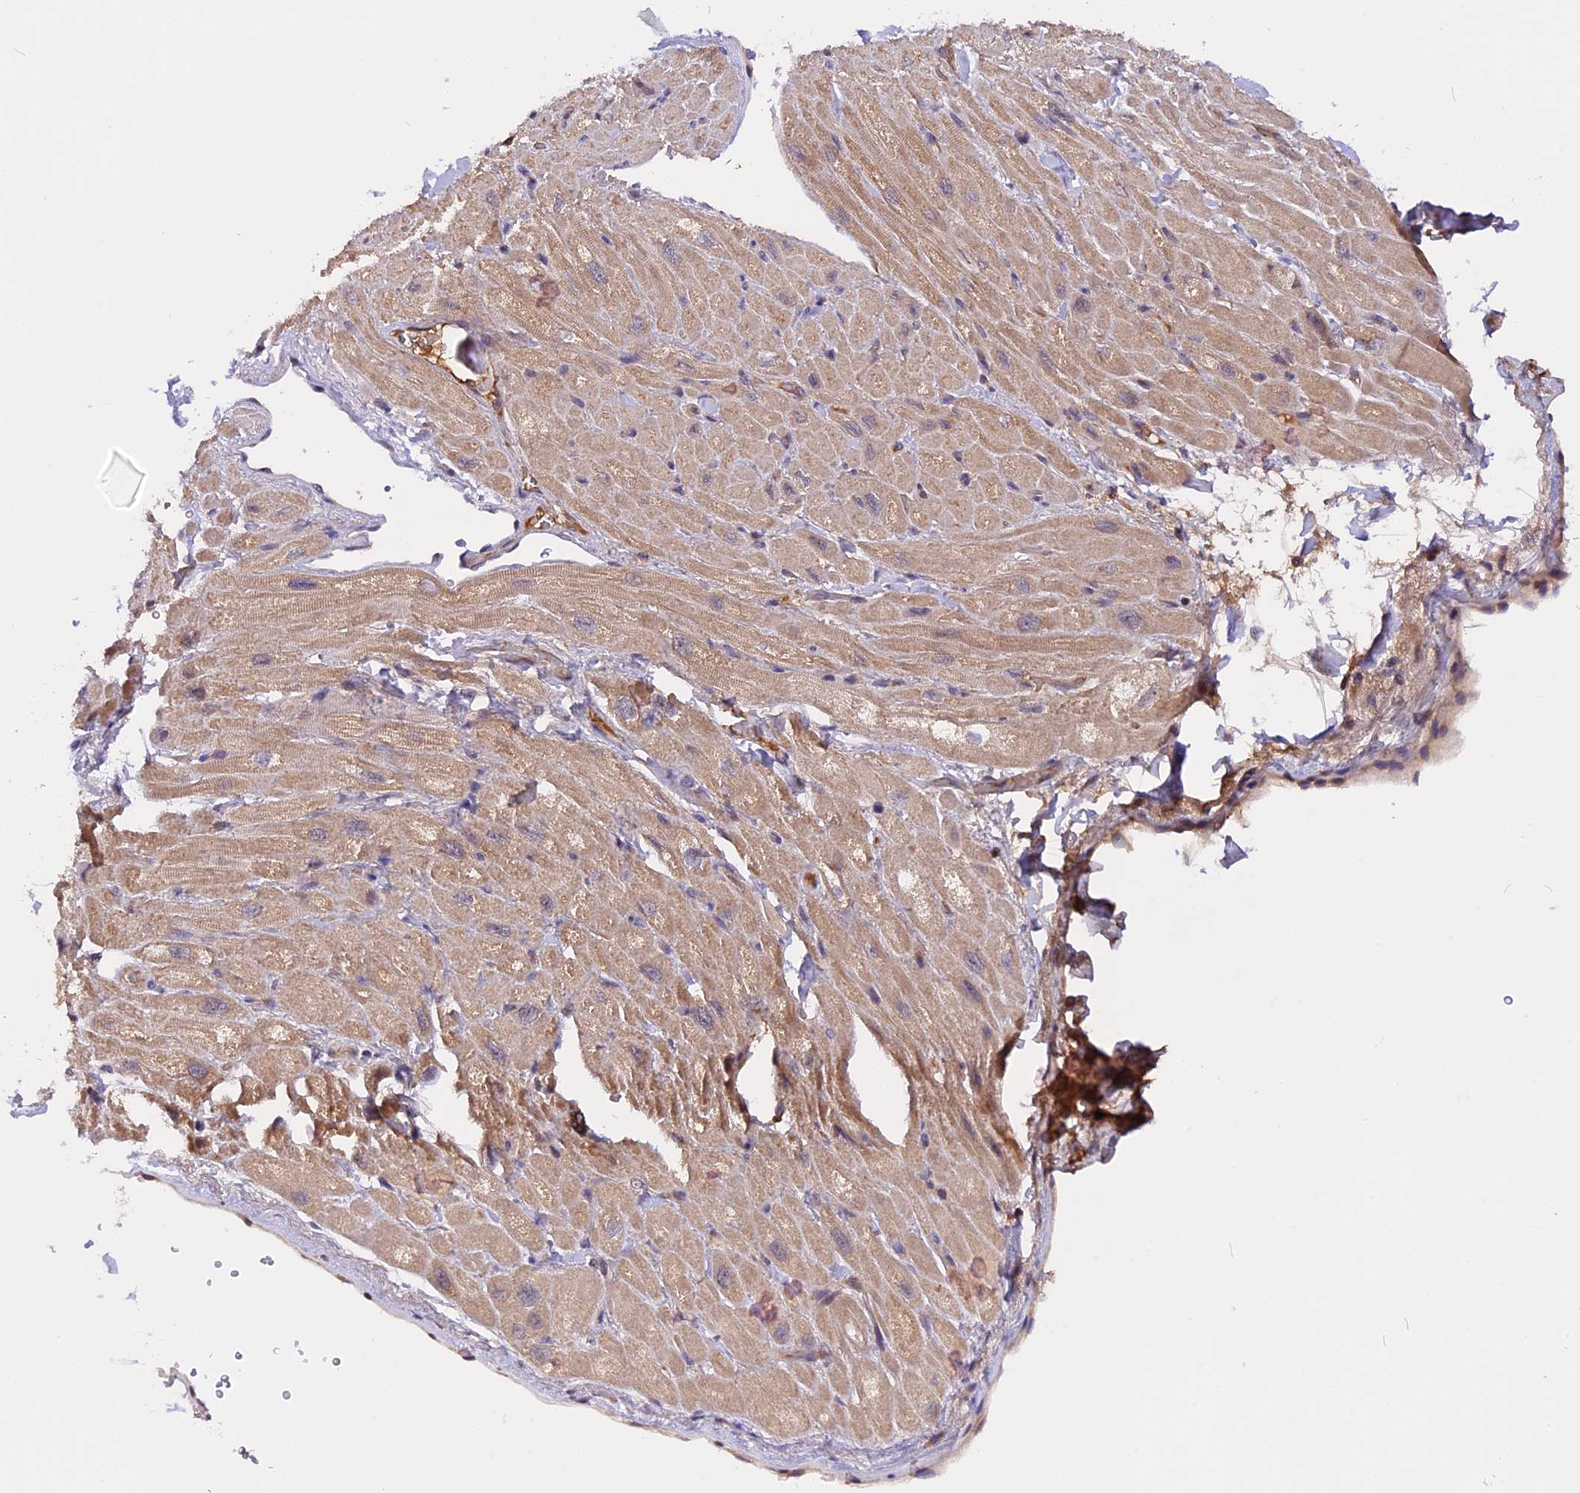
{"staining": {"intensity": "weak", "quantity": "25%-75%", "location": "cytoplasmic/membranous"}, "tissue": "heart muscle", "cell_type": "Cardiomyocytes", "image_type": "normal", "snomed": [{"axis": "morphology", "description": "Normal tissue, NOS"}, {"axis": "topography", "description": "Heart"}], "caption": "Immunohistochemistry photomicrograph of normal heart muscle: heart muscle stained using immunohistochemistry demonstrates low levels of weak protein expression localized specifically in the cytoplasmic/membranous of cardiomyocytes, appearing as a cytoplasmic/membranous brown color.", "gene": "MARK4", "patient": {"sex": "male", "age": 65}}